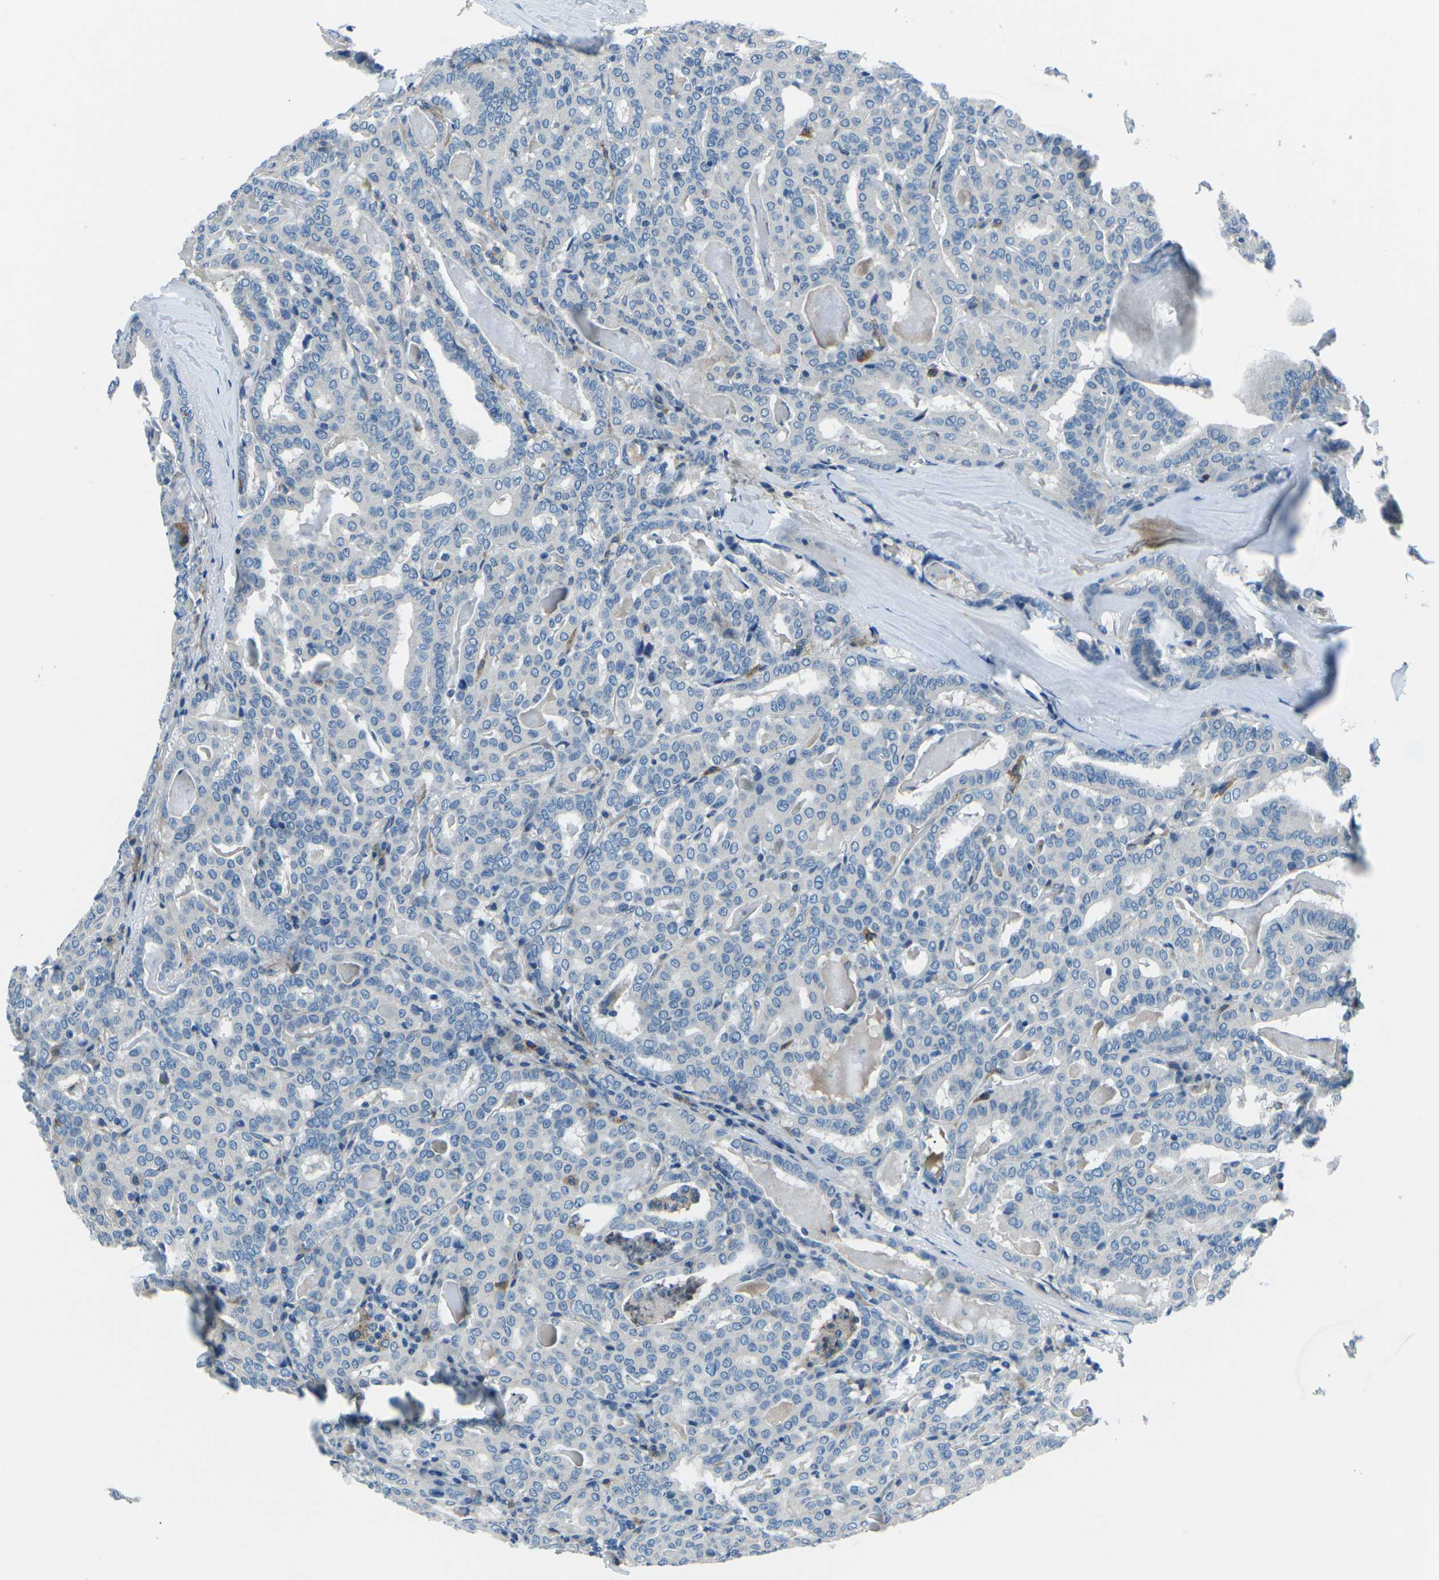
{"staining": {"intensity": "negative", "quantity": "none", "location": "none"}, "tissue": "thyroid cancer", "cell_type": "Tumor cells", "image_type": "cancer", "snomed": [{"axis": "morphology", "description": "Papillary adenocarcinoma, NOS"}, {"axis": "topography", "description": "Thyroid gland"}], "caption": "Immunohistochemistry (IHC) of thyroid cancer (papillary adenocarcinoma) reveals no expression in tumor cells.", "gene": "CD1D", "patient": {"sex": "female", "age": 42}}